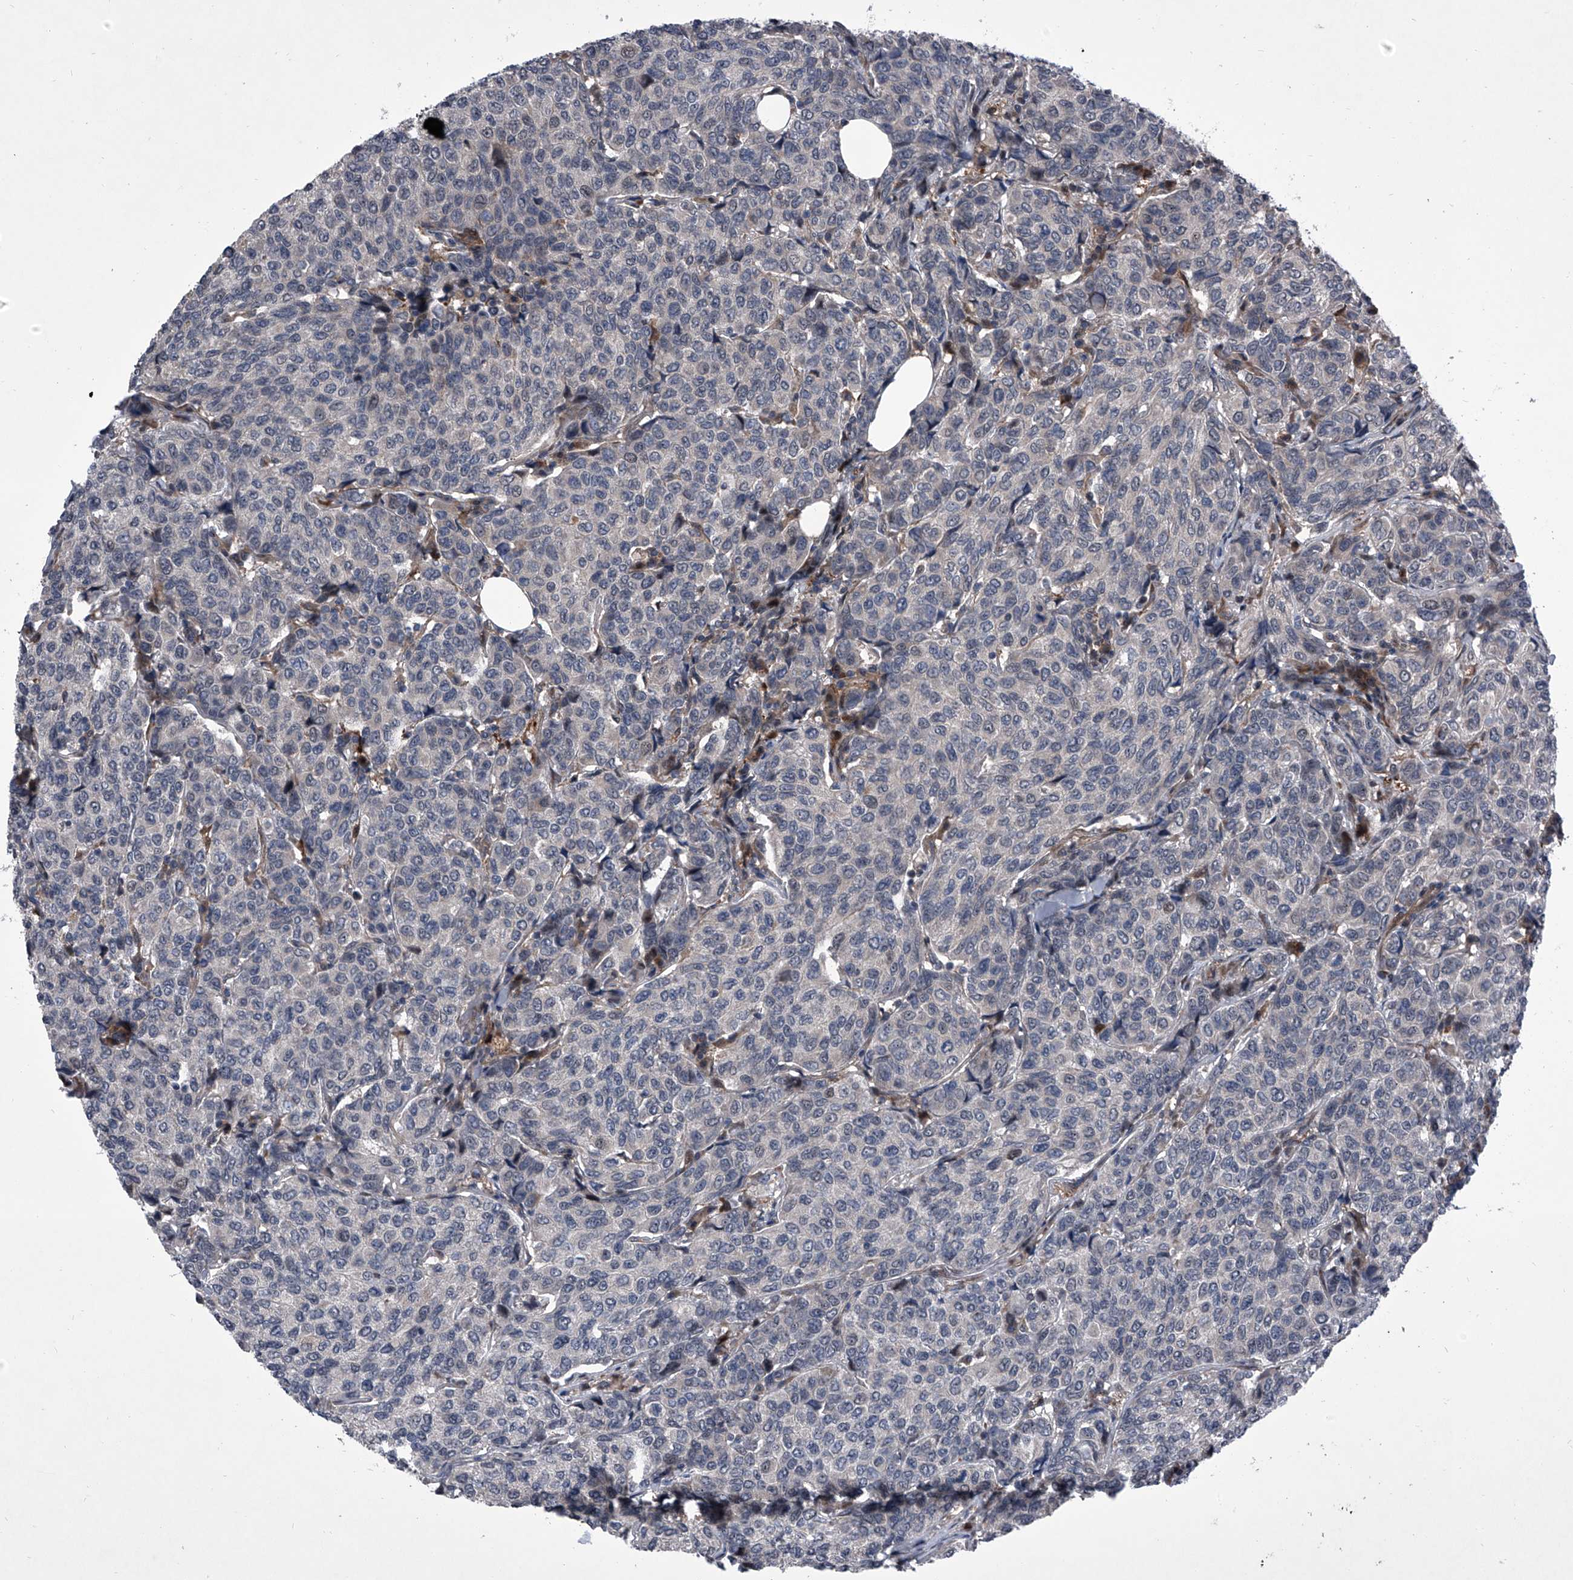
{"staining": {"intensity": "negative", "quantity": "none", "location": "none"}, "tissue": "breast cancer", "cell_type": "Tumor cells", "image_type": "cancer", "snomed": [{"axis": "morphology", "description": "Duct carcinoma"}, {"axis": "topography", "description": "Breast"}], "caption": "A micrograph of breast cancer (invasive ductal carcinoma) stained for a protein reveals no brown staining in tumor cells.", "gene": "ELK4", "patient": {"sex": "female", "age": 55}}